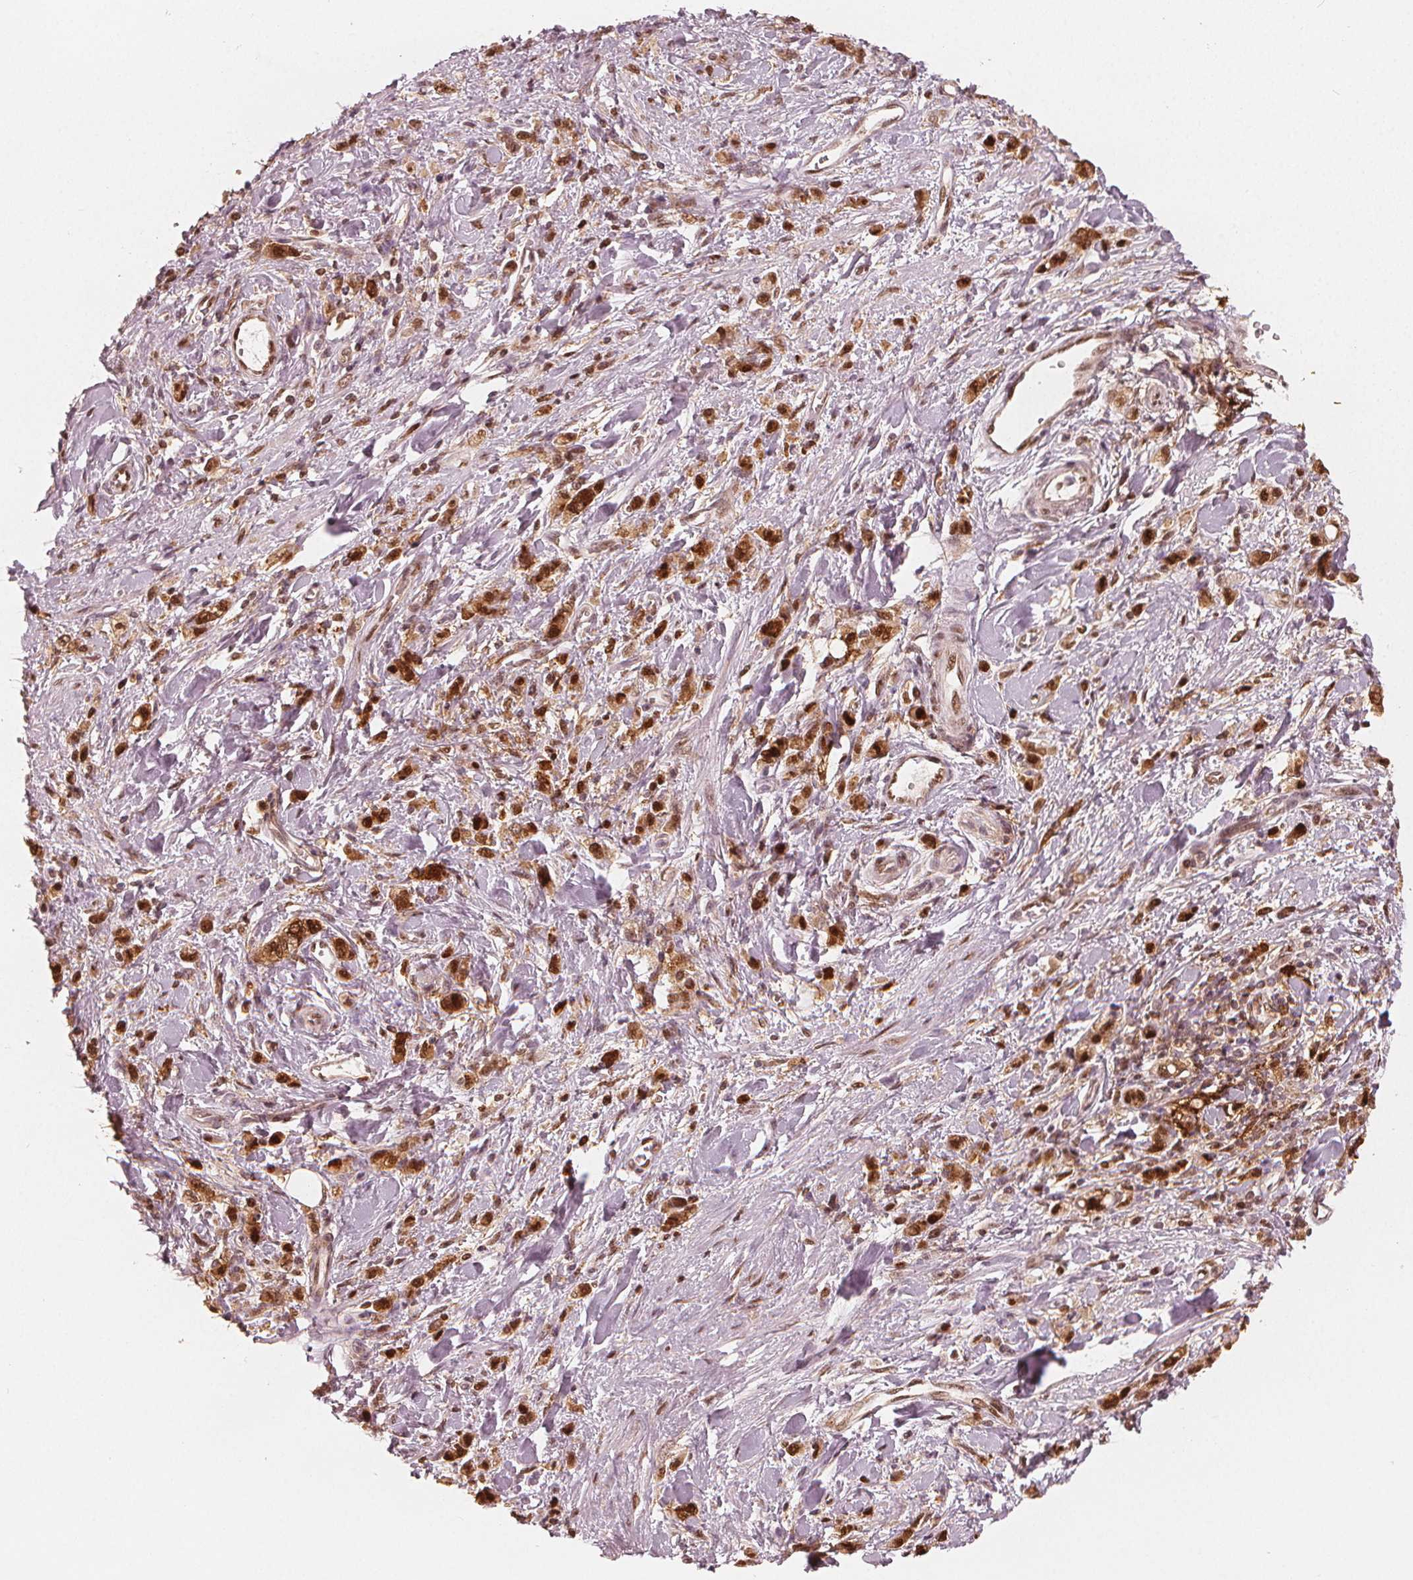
{"staining": {"intensity": "strong", "quantity": ">75%", "location": "cytoplasmic/membranous,nuclear"}, "tissue": "stomach cancer", "cell_type": "Tumor cells", "image_type": "cancer", "snomed": [{"axis": "morphology", "description": "Adenocarcinoma, NOS"}, {"axis": "topography", "description": "Stomach"}], "caption": "Stomach adenocarcinoma stained for a protein demonstrates strong cytoplasmic/membranous and nuclear positivity in tumor cells.", "gene": "SQSTM1", "patient": {"sex": "male", "age": 77}}